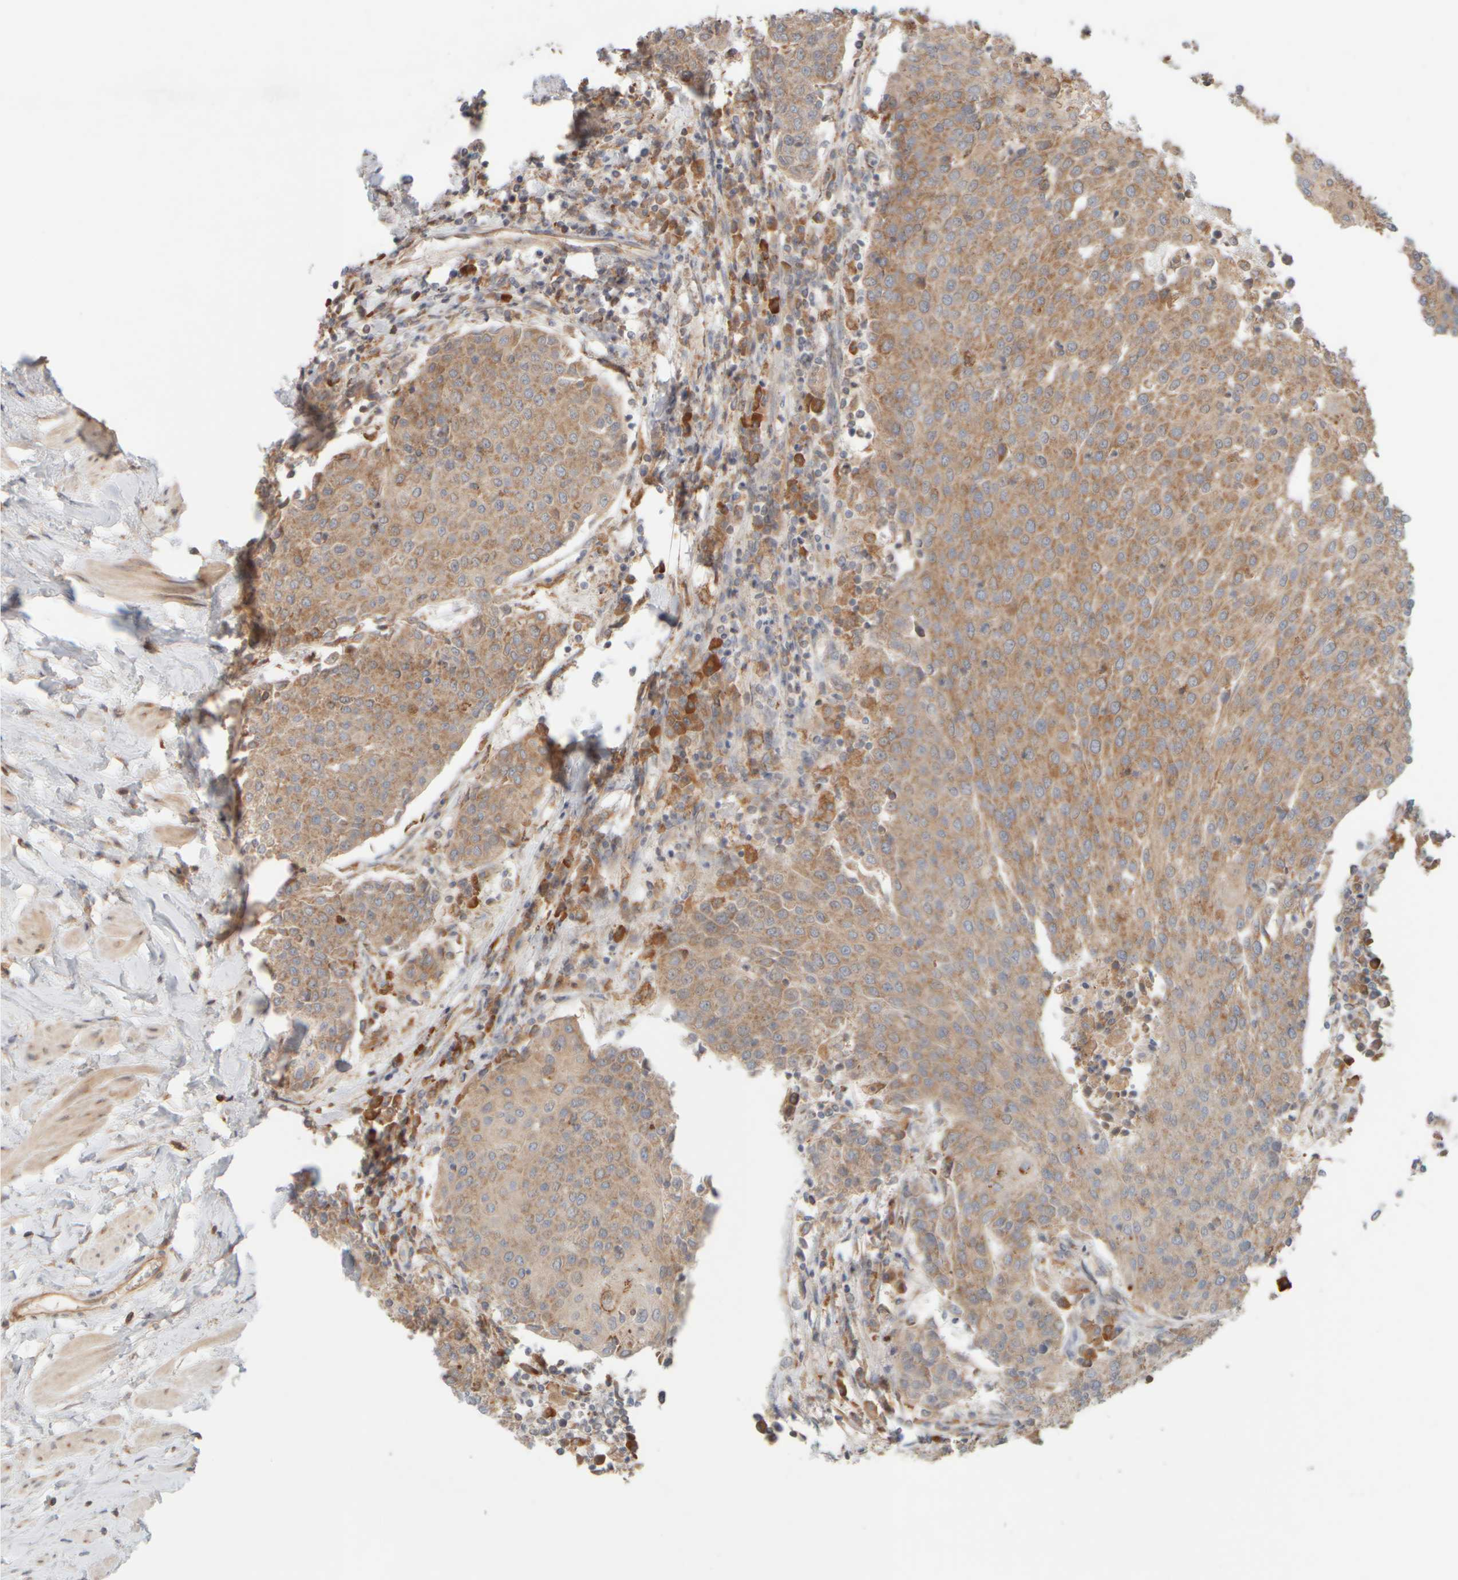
{"staining": {"intensity": "weak", "quantity": "25%-75%", "location": "cytoplasmic/membranous"}, "tissue": "urothelial cancer", "cell_type": "Tumor cells", "image_type": "cancer", "snomed": [{"axis": "morphology", "description": "Urothelial carcinoma, High grade"}, {"axis": "topography", "description": "Urinary bladder"}], "caption": "High-grade urothelial carcinoma stained with a protein marker reveals weak staining in tumor cells.", "gene": "EIF2B3", "patient": {"sex": "female", "age": 85}}